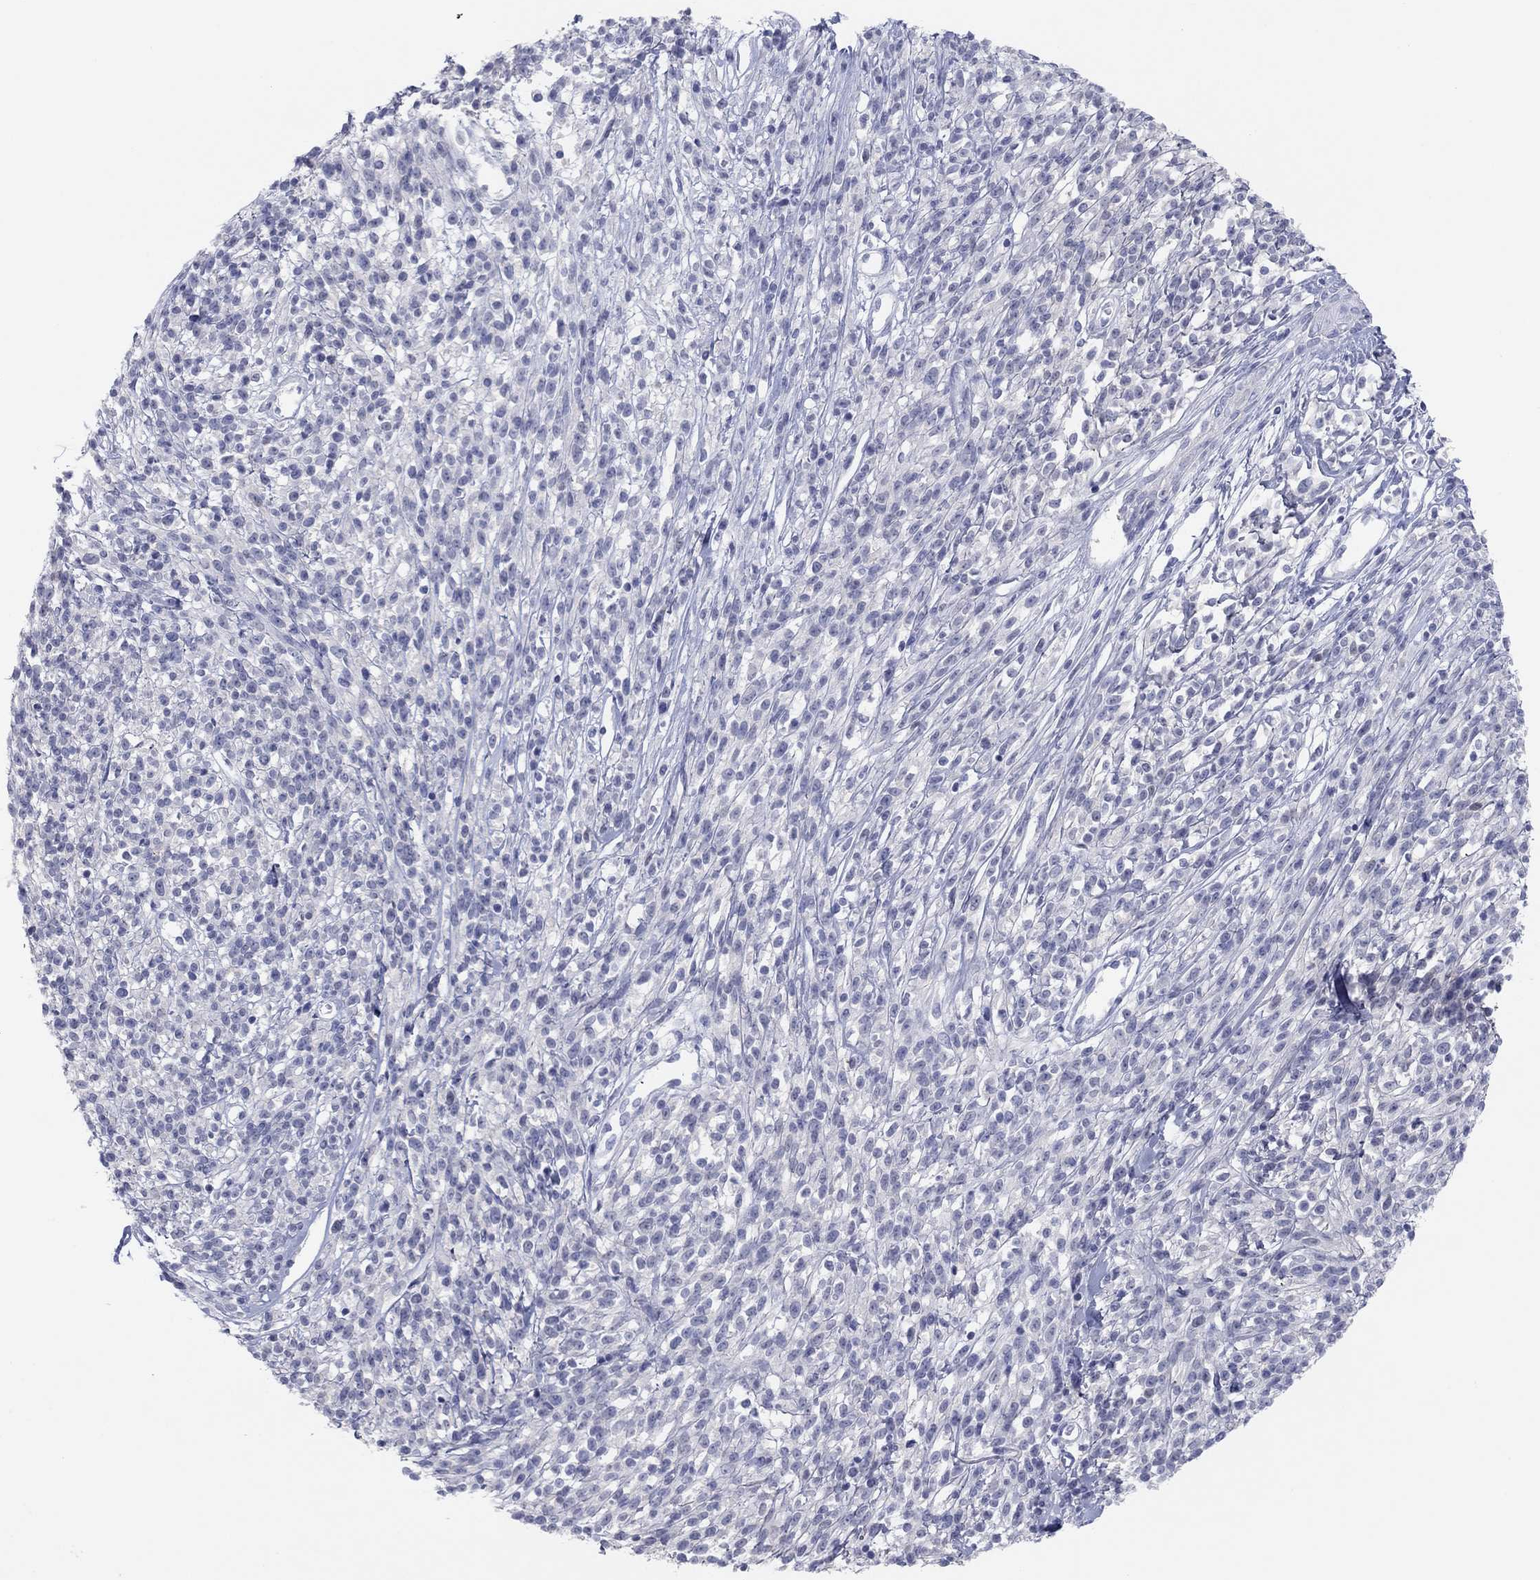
{"staining": {"intensity": "negative", "quantity": "none", "location": "none"}, "tissue": "melanoma", "cell_type": "Tumor cells", "image_type": "cancer", "snomed": [{"axis": "morphology", "description": "Malignant melanoma, NOS"}, {"axis": "topography", "description": "Skin"}, {"axis": "topography", "description": "Skin of trunk"}], "caption": "A photomicrograph of melanoma stained for a protein reveals no brown staining in tumor cells.", "gene": "CPNE6", "patient": {"sex": "male", "age": 74}}